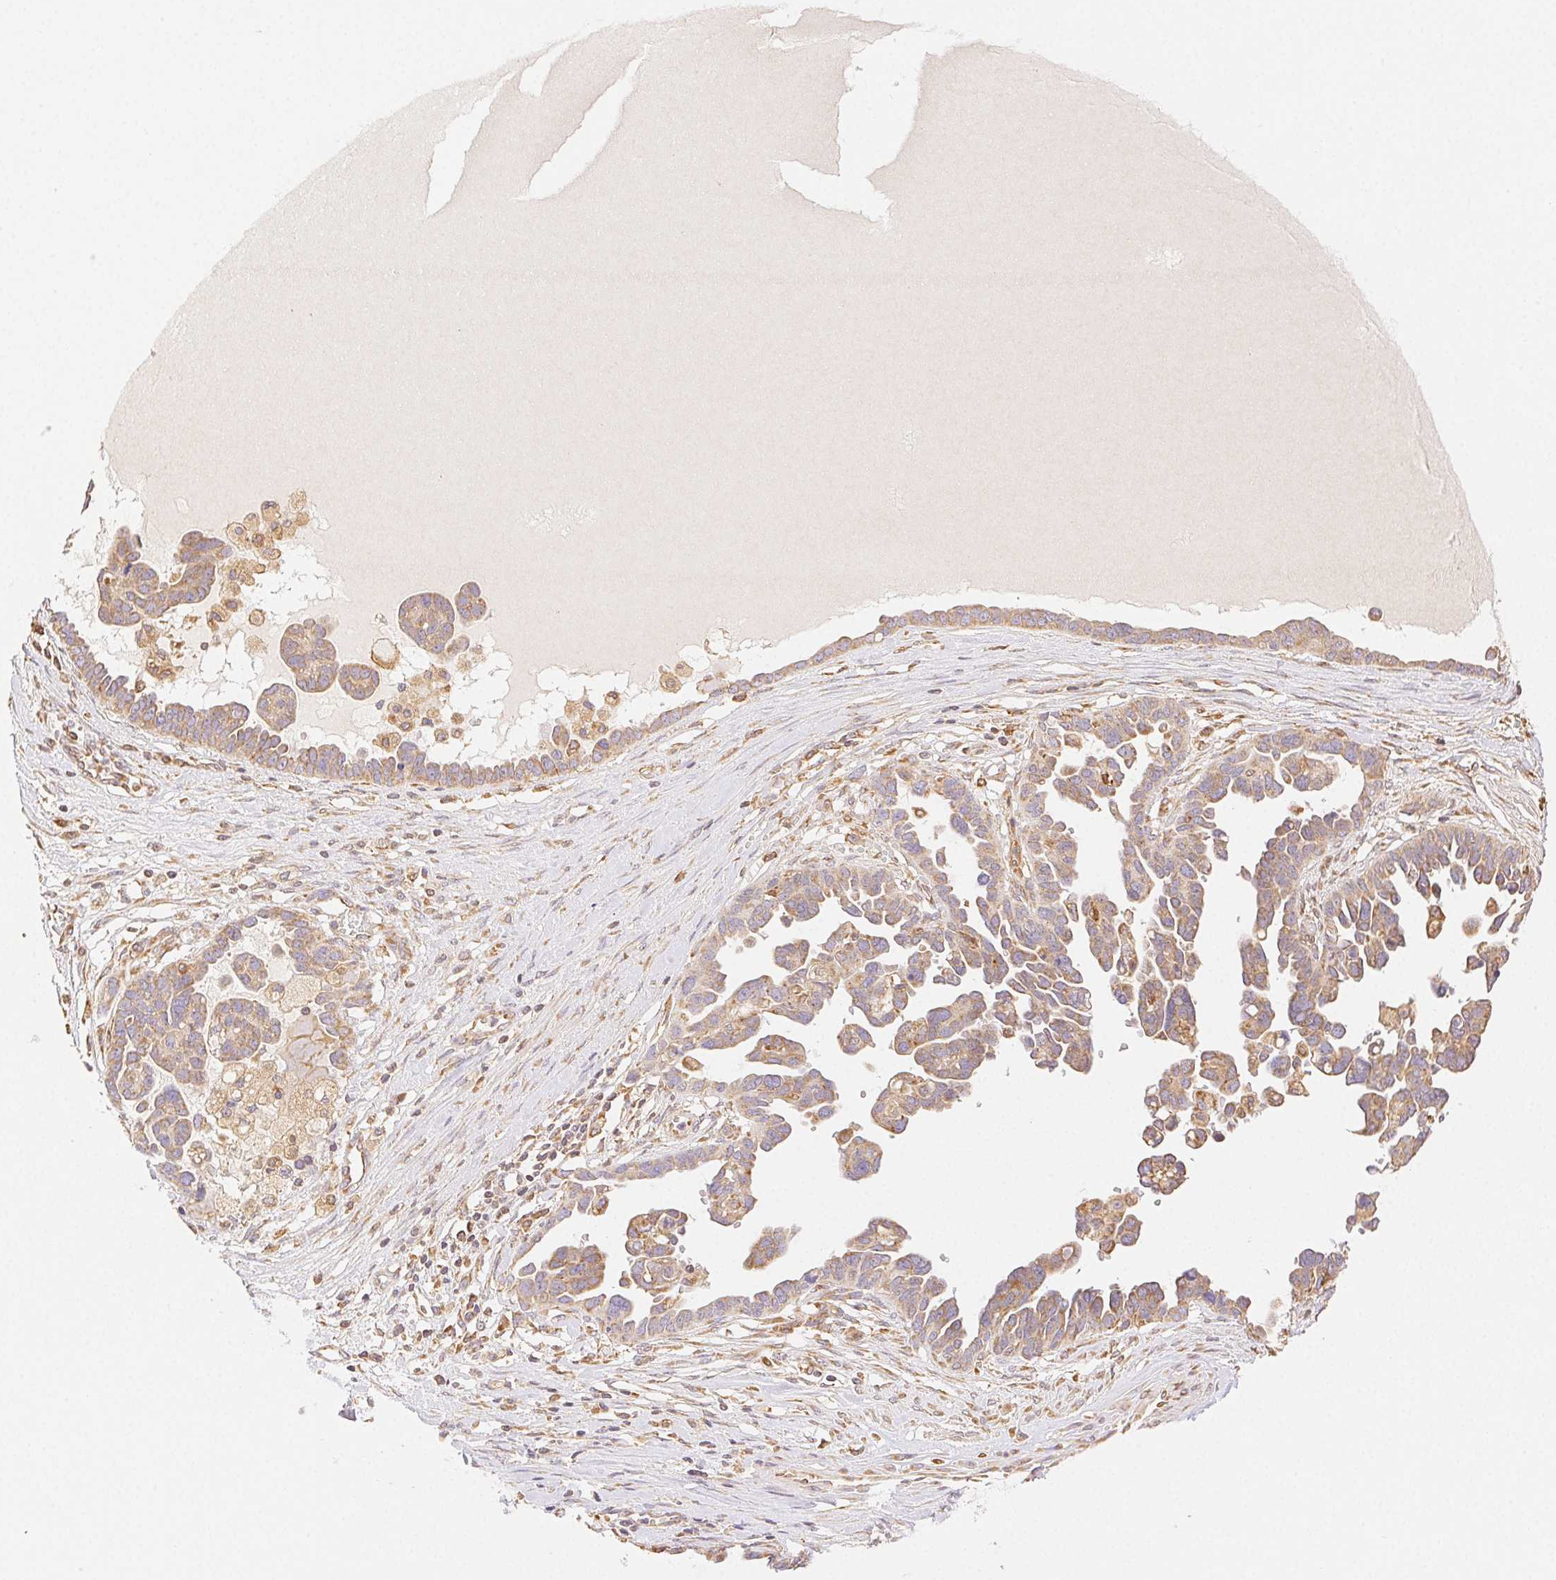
{"staining": {"intensity": "moderate", "quantity": ">75%", "location": "cytoplasmic/membranous"}, "tissue": "ovarian cancer", "cell_type": "Tumor cells", "image_type": "cancer", "snomed": [{"axis": "morphology", "description": "Cystadenocarcinoma, serous, NOS"}, {"axis": "topography", "description": "Ovary"}], "caption": "This image demonstrates immunohistochemistry (IHC) staining of serous cystadenocarcinoma (ovarian), with medium moderate cytoplasmic/membranous expression in approximately >75% of tumor cells.", "gene": "ENTREP1", "patient": {"sex": "female", "age": 54}}